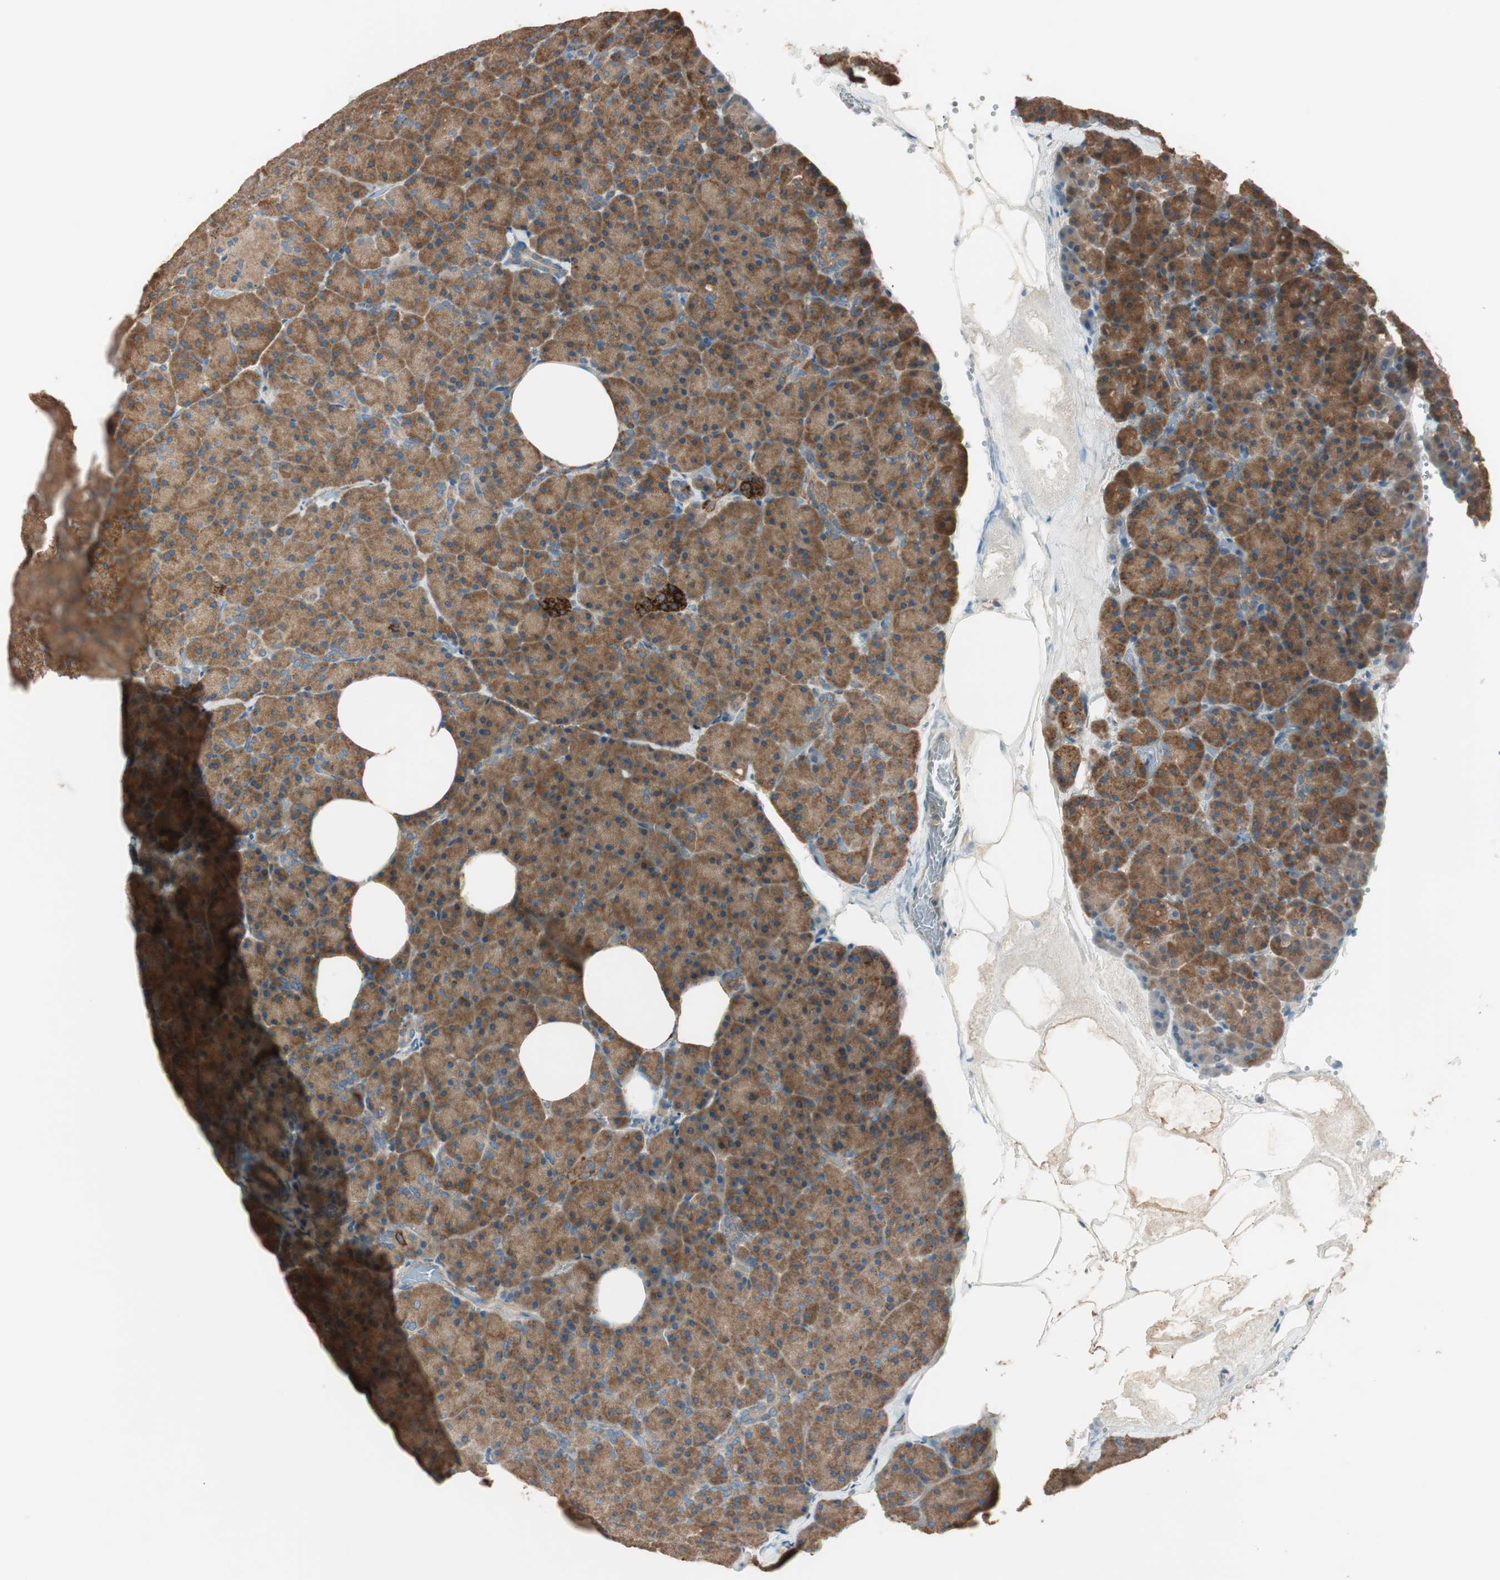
{"staining": {"intensity": "moderate", "quantity": ">75%", "location": "cytoplasmic/membranous"}, "tissue": "pancreas", "cell_type": "Exocrine glandular cells", "image_type": "normal", "snomed": [{"axis": "morphology", "description": "Normal tissue, NOS"}, {"axis": "topography", "description": "Pancreas"}], "caption": "Brown immunohistochemical staining in normal human pancreas shows moderate cytoplasmic/membranous expression in about >75% of exocrine glandular cells.", "gene": "CC2D1A", "patient": {"sex": "female", "age": 35}}